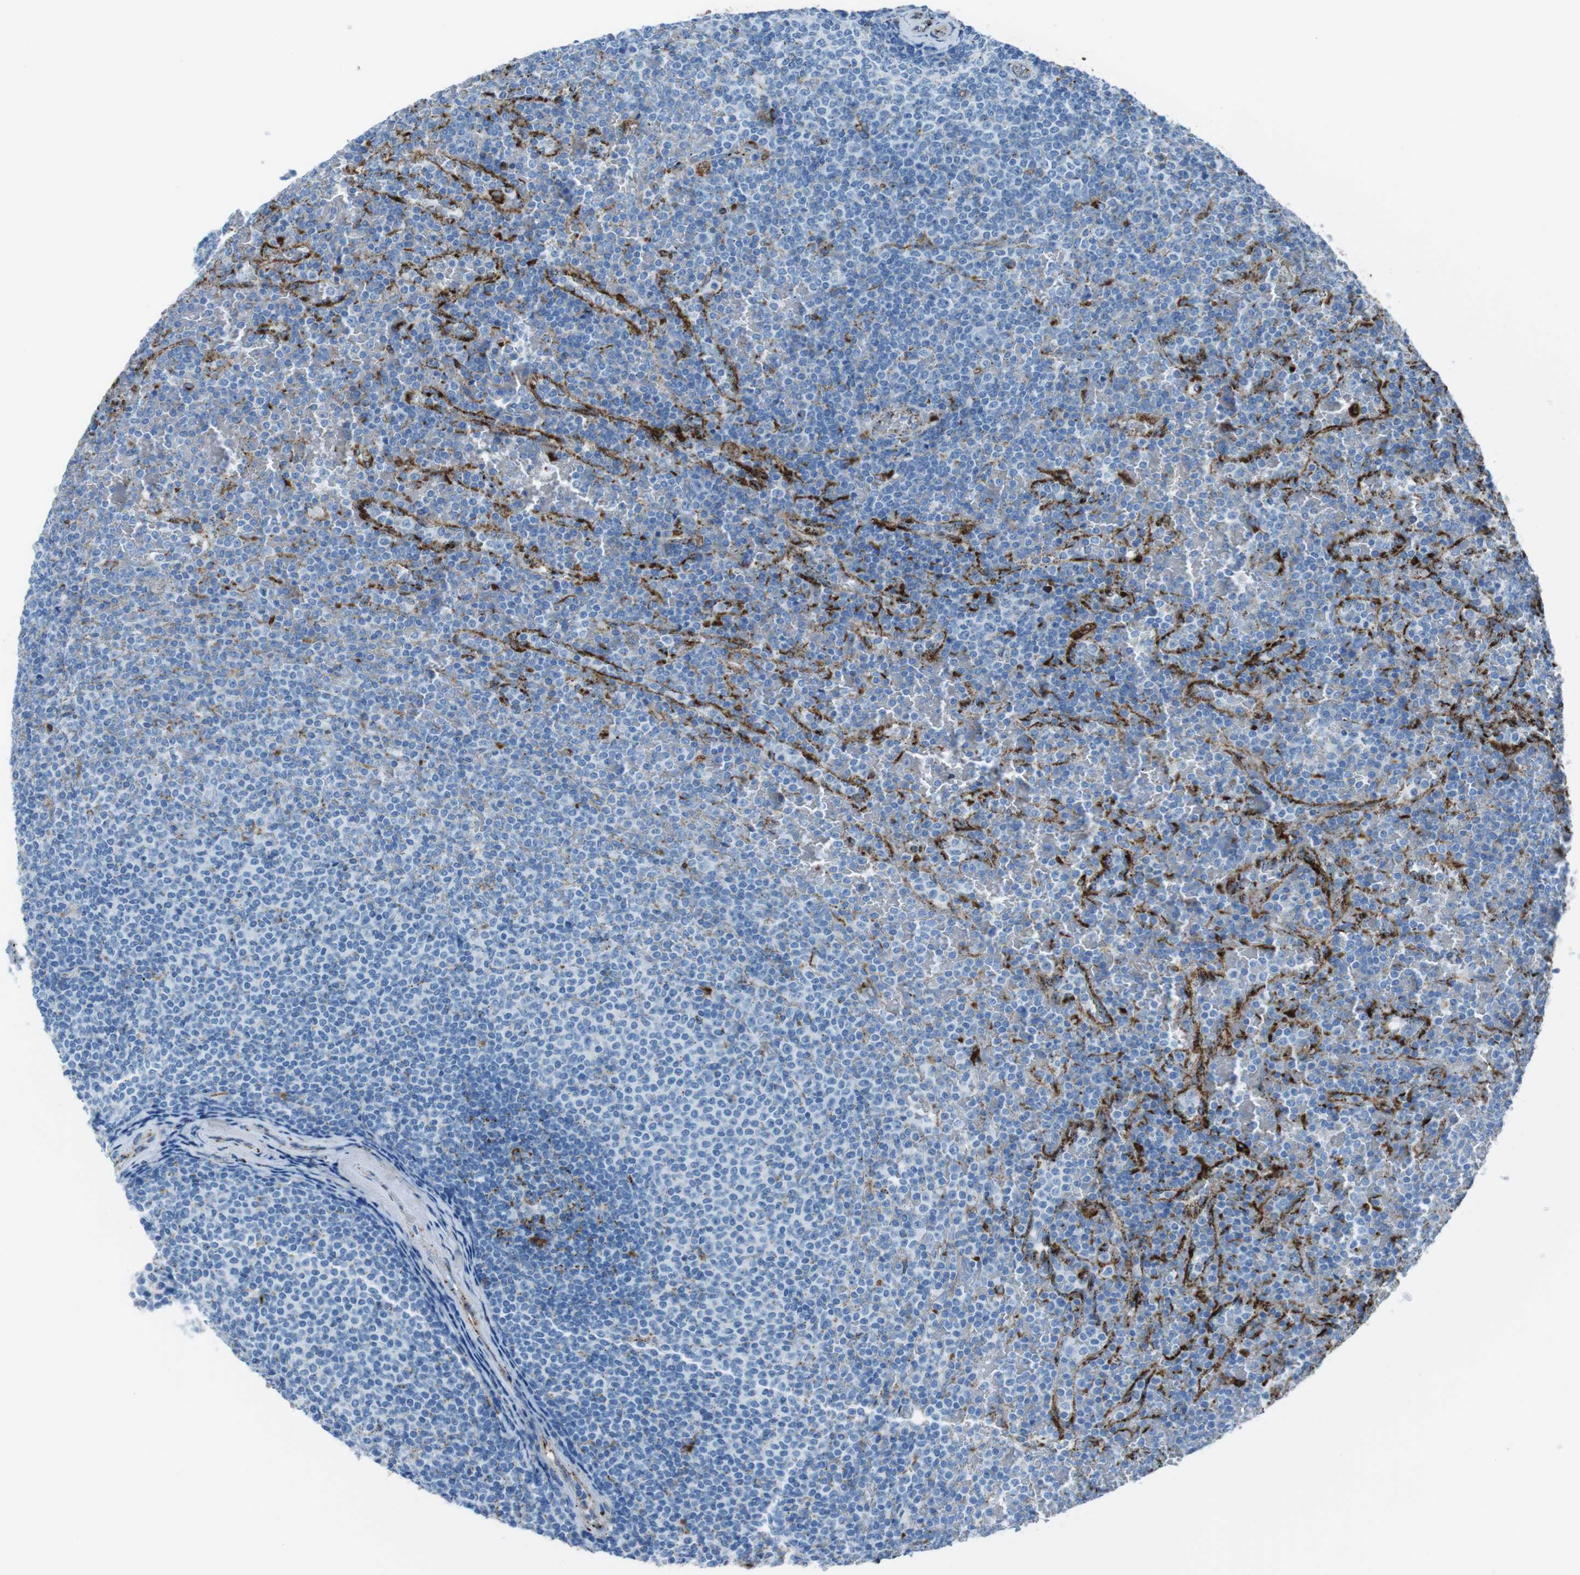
{"staining": {"intensity": "negative", "quantity": "none", "location": "none"}, "tissue": "lymphoma", "cell_type": "Tumor cells", "image_type": "cancer", "snomed": [{"axis": "morphology", "description": "Malignant lymphoma, non-Hodgkin's type, Low grade"}, {"axis": "topography", "description": "Spleen"}], "caption": "Human lymphoma stained for a protein using immunohistochemistry demonstrates no staining in tumor cells.", "gene": "SCARB2", "patient": {"sex": "female", "age": 77}}